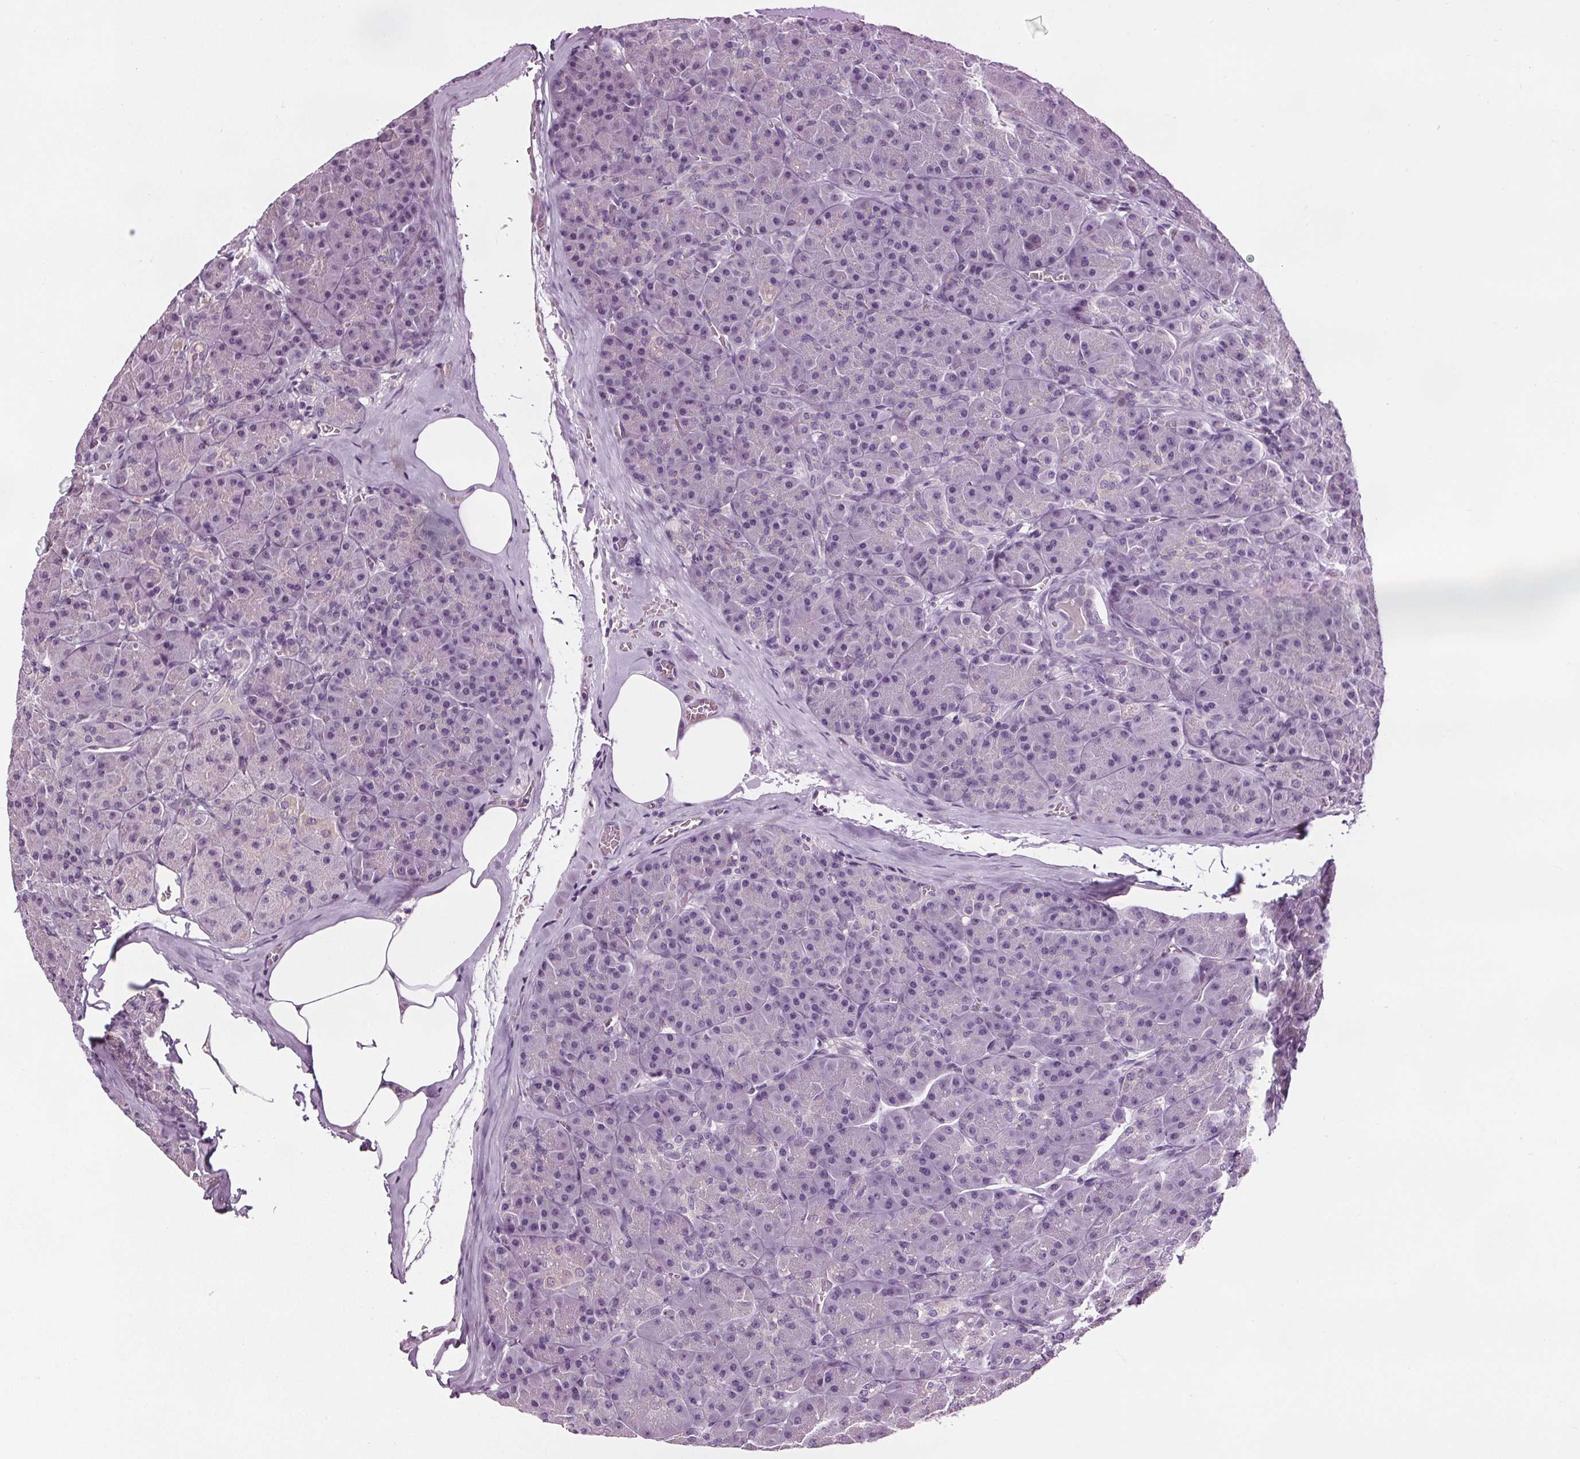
{"staining": {"intensity": "negative", "quantity": "none", "location": "none"}, "tissue": "pancreas", "cell_type": "Exocrine glandular cells", "image_type": "normal", "snomed": [{"axis": "morphology", "description": "Normal tissue, NOS"}, {"axis": "topography", "description": "Pancreas"}], "caption": "Immunohistochemical staining of unremarkable human pancreas demonstrates no significant expression in exocrine glandular cells.", "gene": "RASA1", "patient": {"sex": "male", "age": 57}}